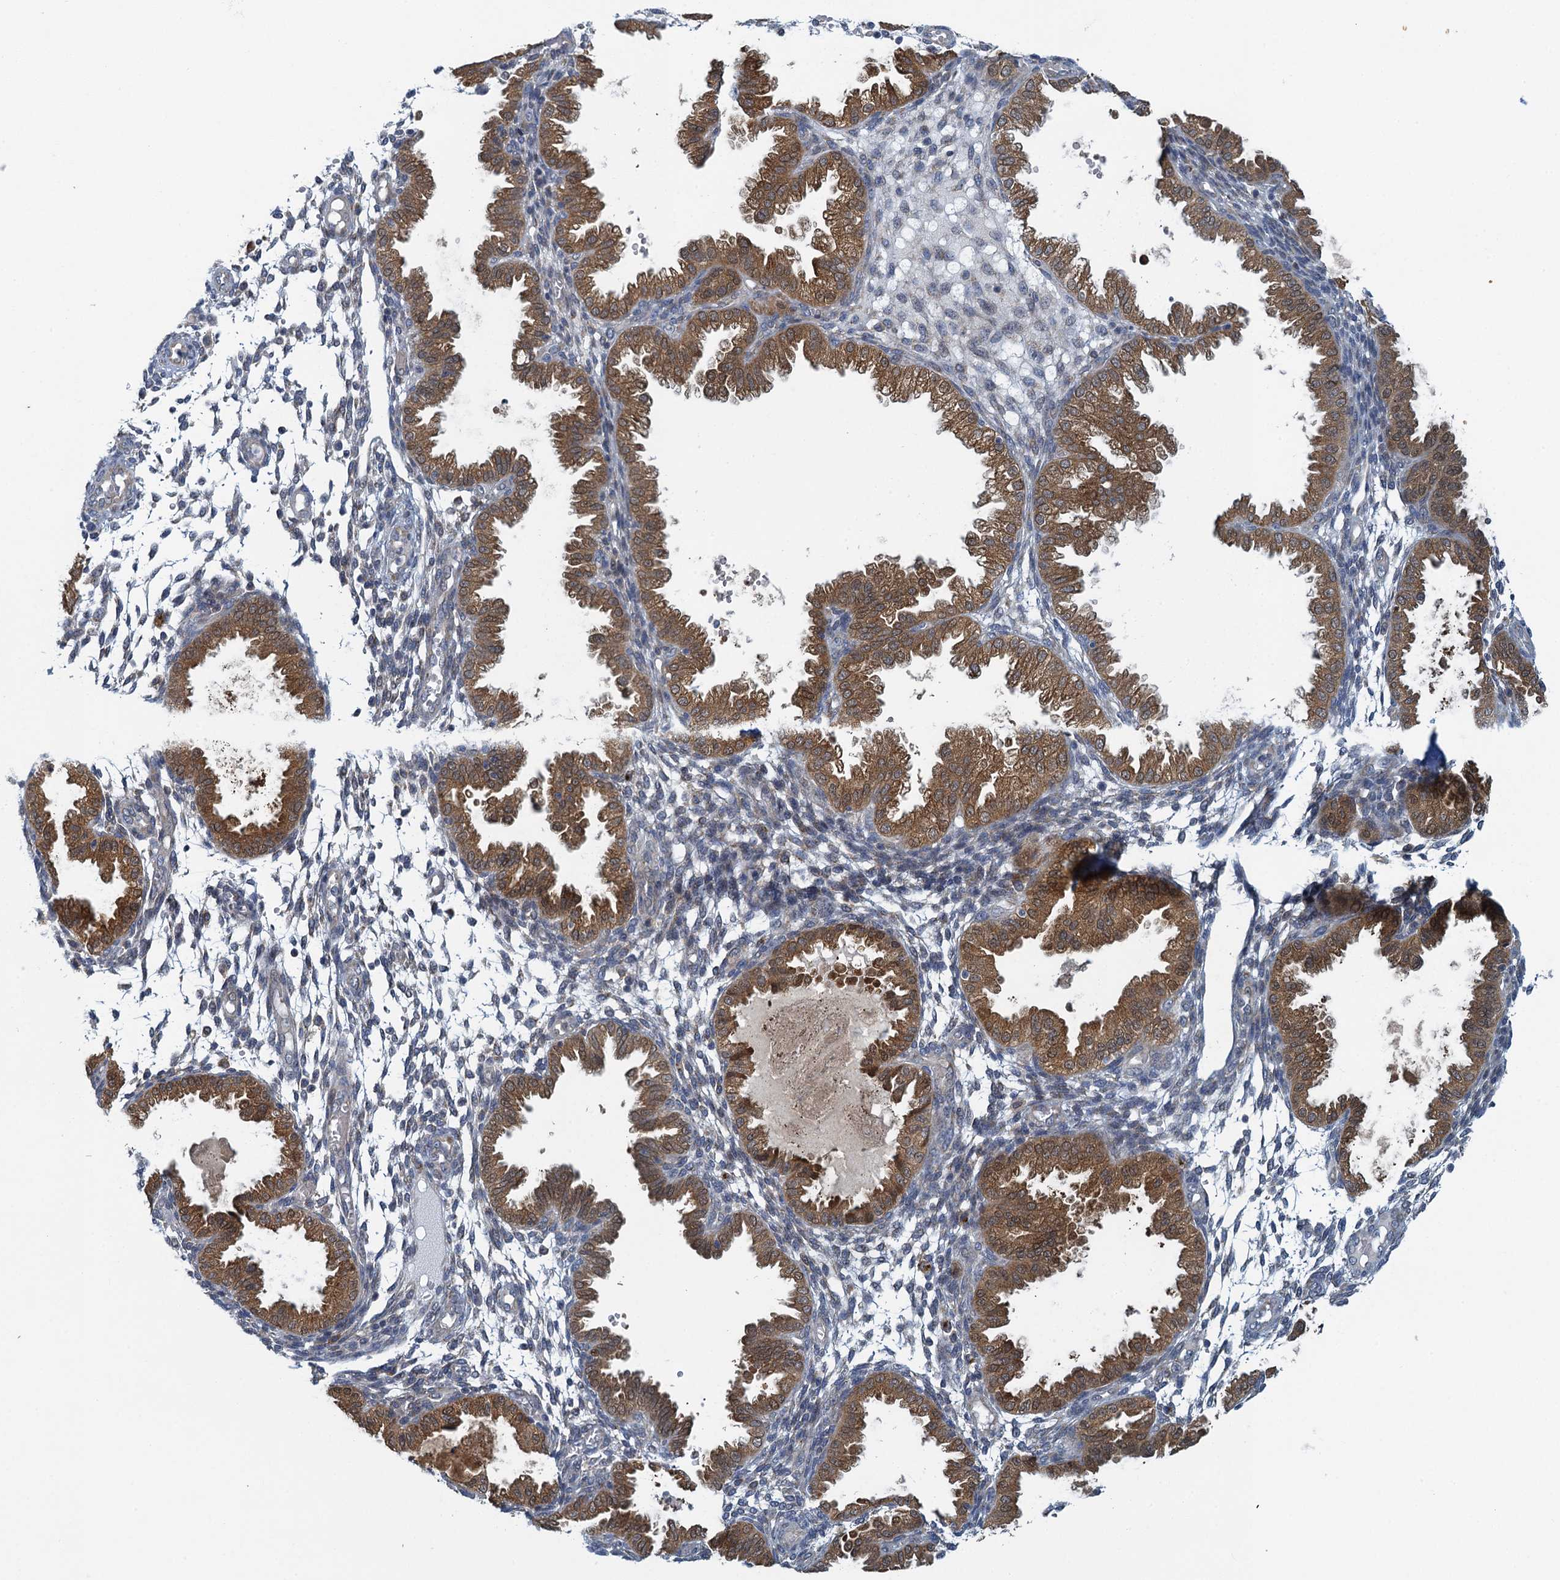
{"staining": {"intensity": "negative", "quantity": "none", "location": "none"}, "tissue": "endometrium", "cell_type": "Cells in endometrial stroma", "image_type": "normal", "snomed": [{"axis": "morphology", "description": "Normal tissue, NOS"}, {"axis": "topography", "description": "Endometrium"}], "caption": "High power microscopy histopathology image of an IHC micrograph of unremarkable endometrium, revealing no significant positivity in cells in endometrial stroma.", "gene": "ALG2", "patient": {"sex": "female", "age": 33}}